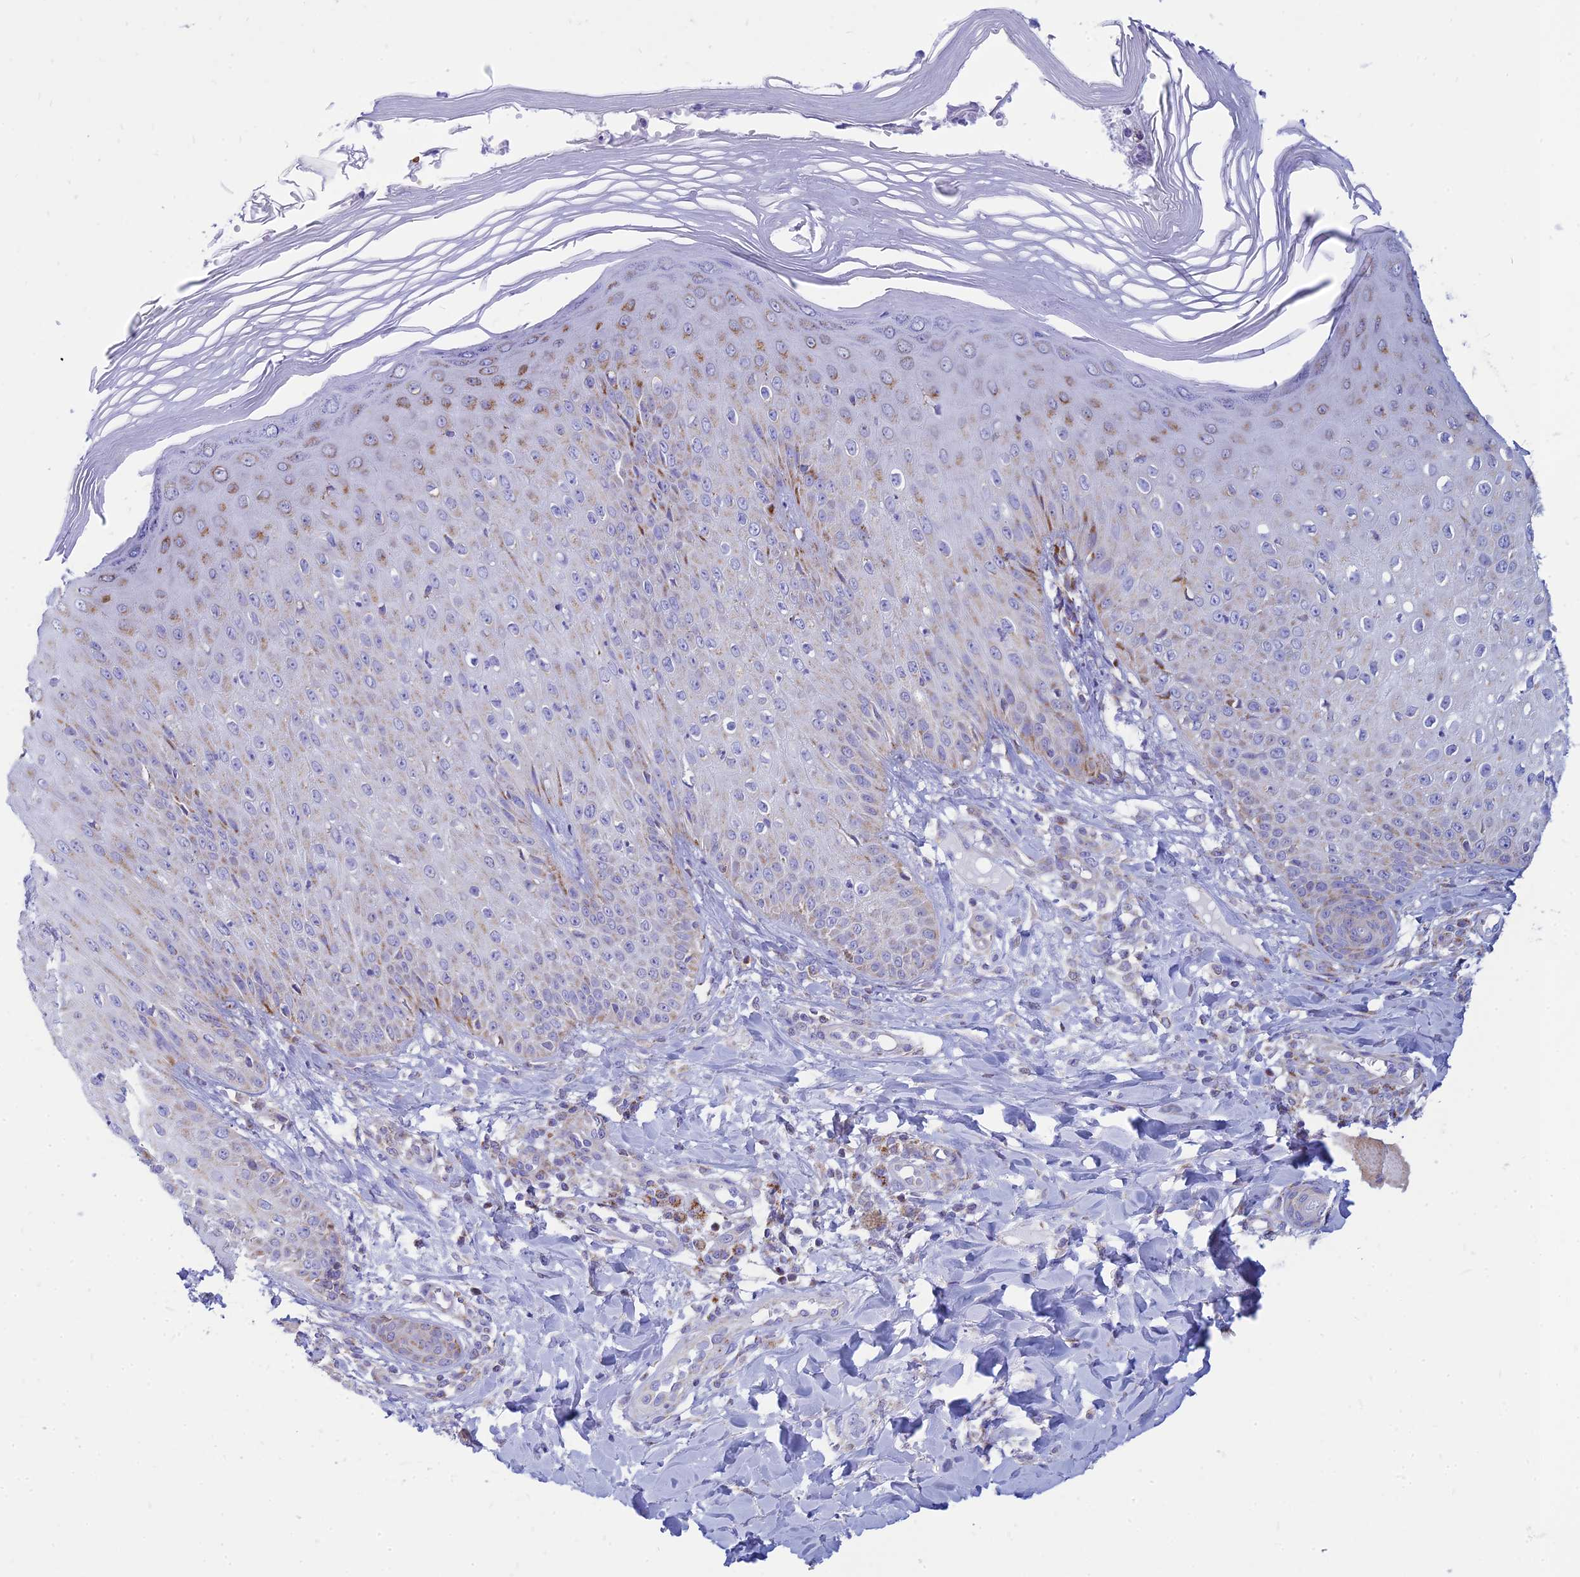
{"staining": {"intensity": "moderate", "quantity": "25%-75%", "location": "cytoplasmic/membranous"}, "tissue": "skin", "cell_type": "Epidermal cells", "image_type": "normal", "snomed": [{"axis": "morphology", "description": "Normal tissue, NOS"}, {"axis": "morphology", "description": "Inflammation, NOS"}, {"axis": "topography", "description": "Soft tissue"}, {"axis": "topography", "description": "Anal"}], "caption": "Skin stained with immunohistochemistry (IHC) demonstrates moderate cytoplasmic/membranous expression in approximately 25%-75% of epidermal cells. Nuclei are stained in blue.", "gene": "PACC1", "patient": {"sex": "female", "age": 15}}